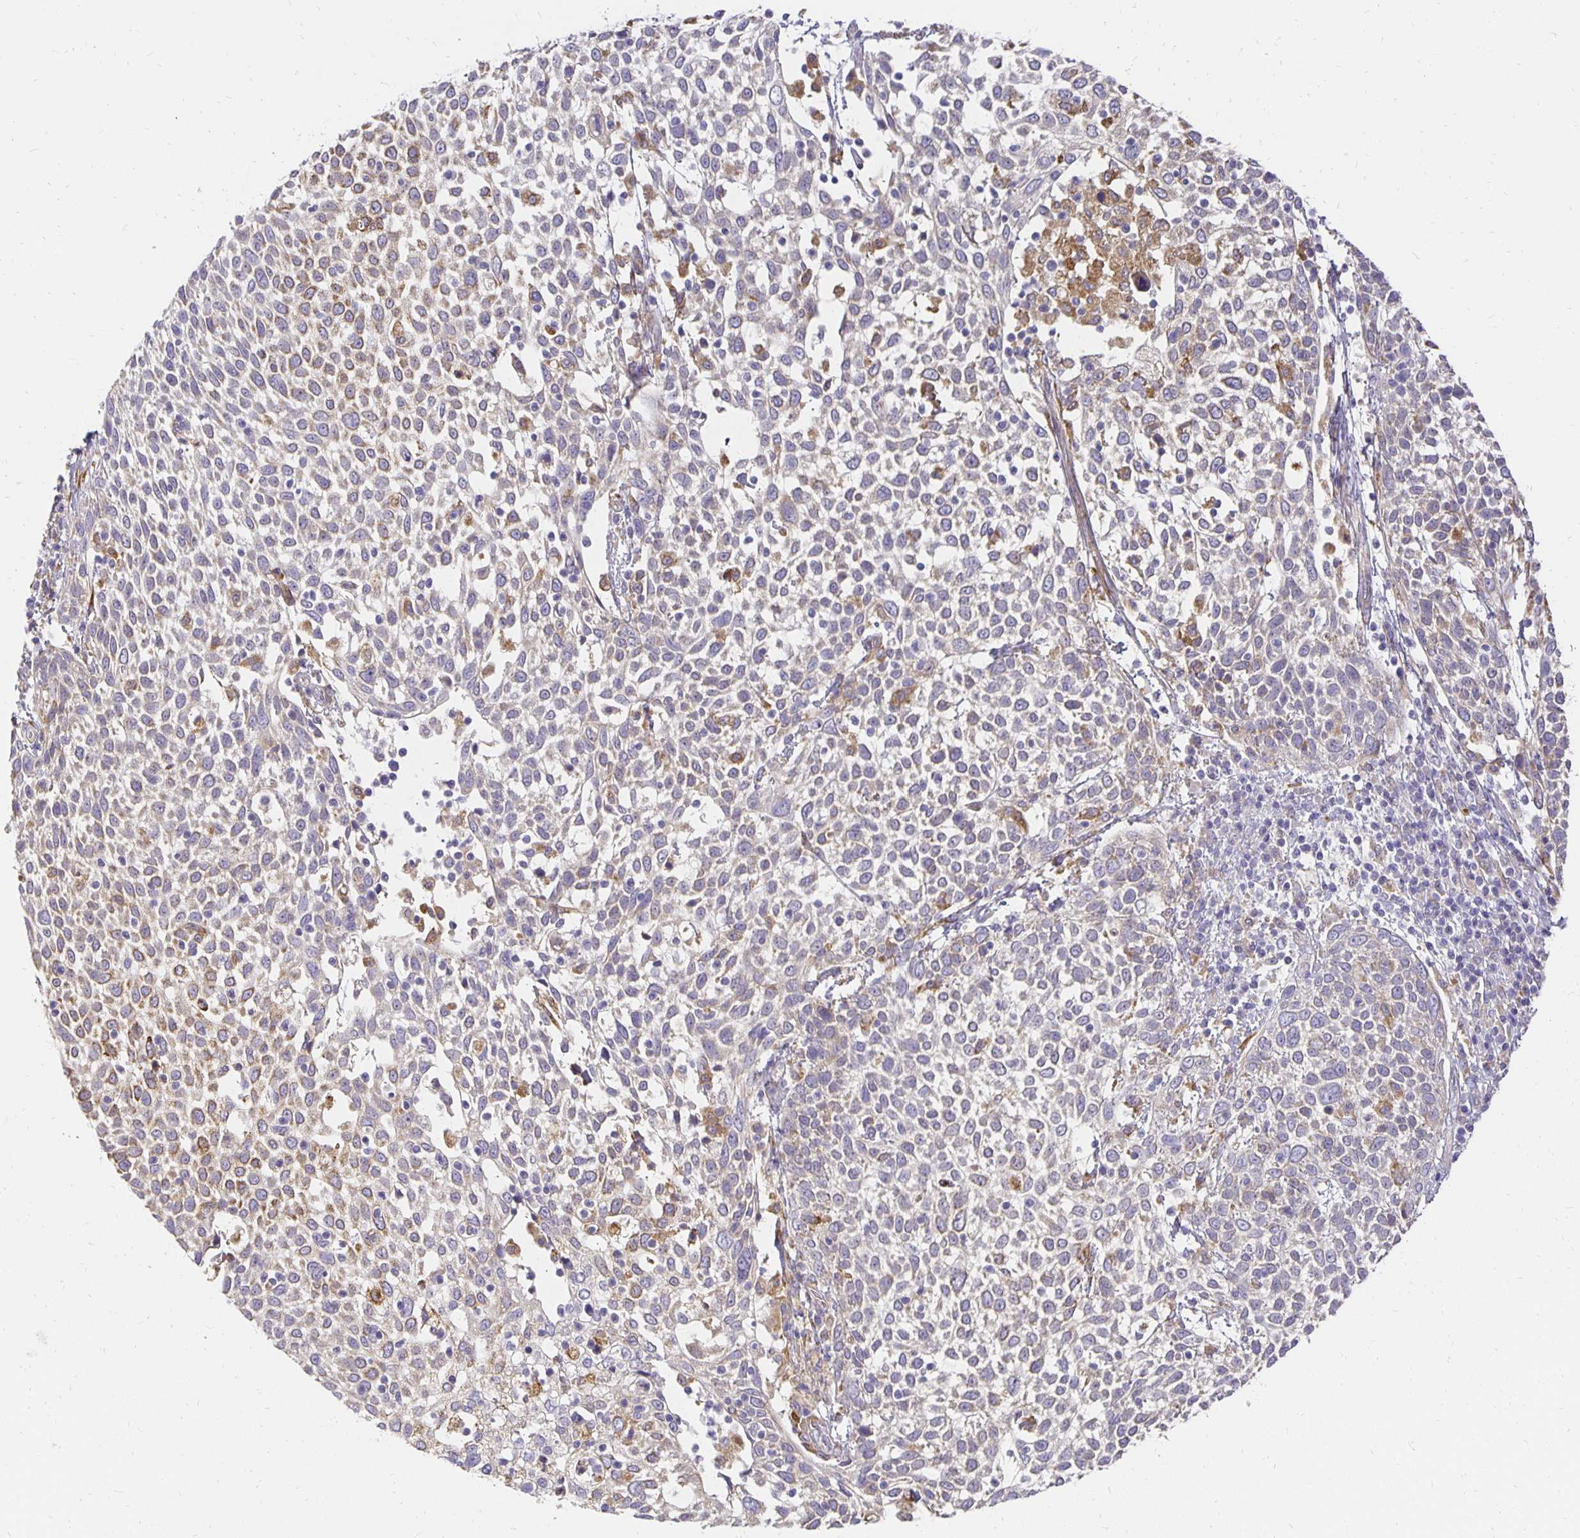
{"staining": {"intensity": "weak", "quantity": "<25%", "location": "cytoplasmic/membranous"}, "tissue": "cervical cancer", "cell_type": "Tumor cells", "image_type": "cancer", "snomed": [{"axis": "morphology", "description": "Squamous cell carcinoma, NOS"}, {"axis": "topography", "description": "Cervix"}], "caption": "Immunohistochemistry (IHC) photomicrograph of neoplastic tissue: human cervical cancer (squamous cell carcinoma) stained with DAB reveals no significant protein positivity in tumor cells.", "gene": "PLOD1", "patient": {"sex": "female", "age": 61}}